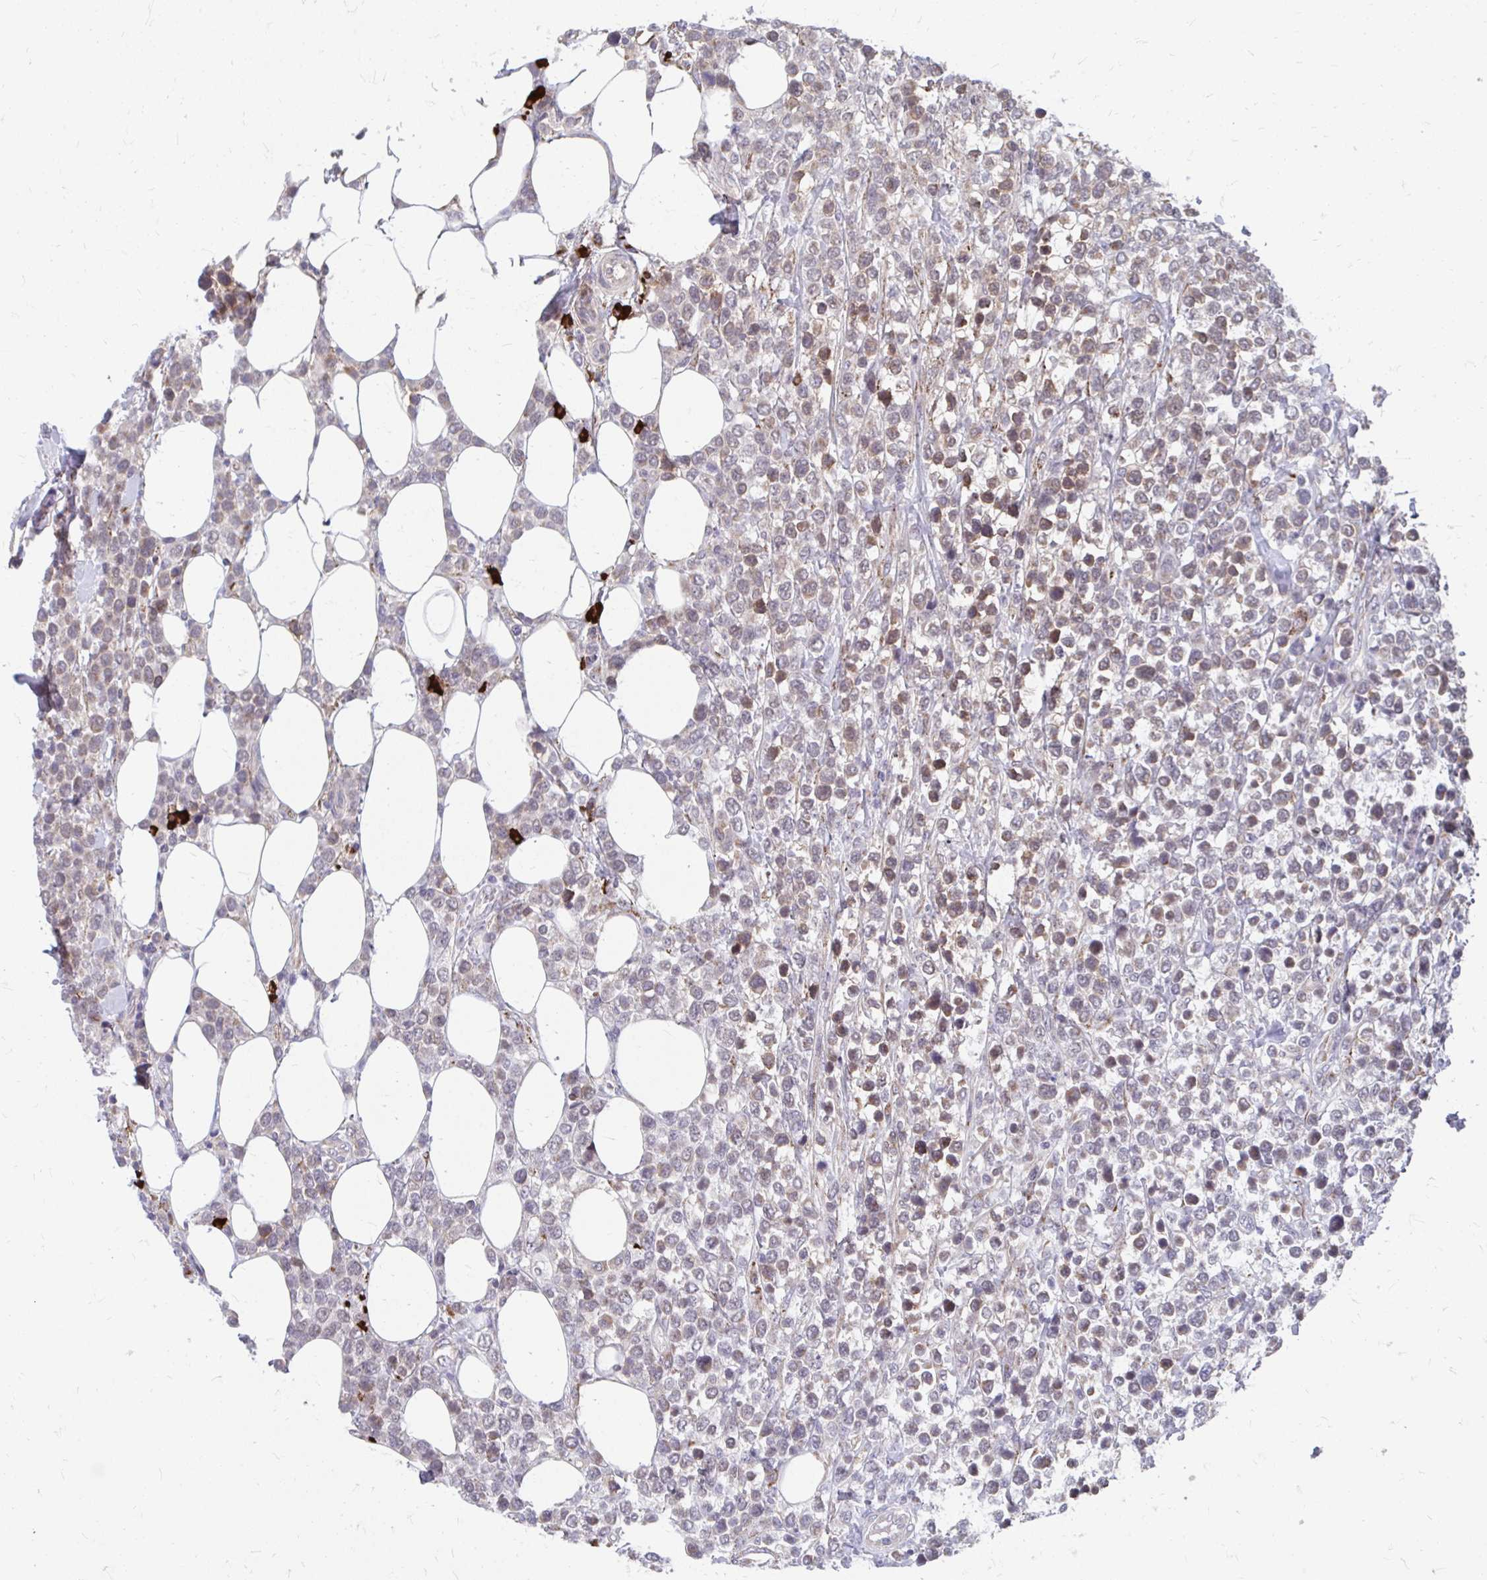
{"staining": {"intensity": "weak", "quantity": "25%-75%", "location": "cytoplasmic/membranous"}, "tissue": "lymphoma", "cell_type": "Tumor cells", "image_type": "cancer", "snomed": [{"axis": "morphology", "description": "Malignant lymphoma, non-Hodgkin's type, High grade"}, {"axis": "topography", "description": "Soft tissue"}], "caption": "Protein expression analysis of malignant lymphoma, non-Hodgkin's type (high-grade) exhibits weak cytoplasmic/membranous expression in about 25%-75% of tumor cells.", "gene": "PABIR3", "patient": {"sex": "female", "age": 56}}